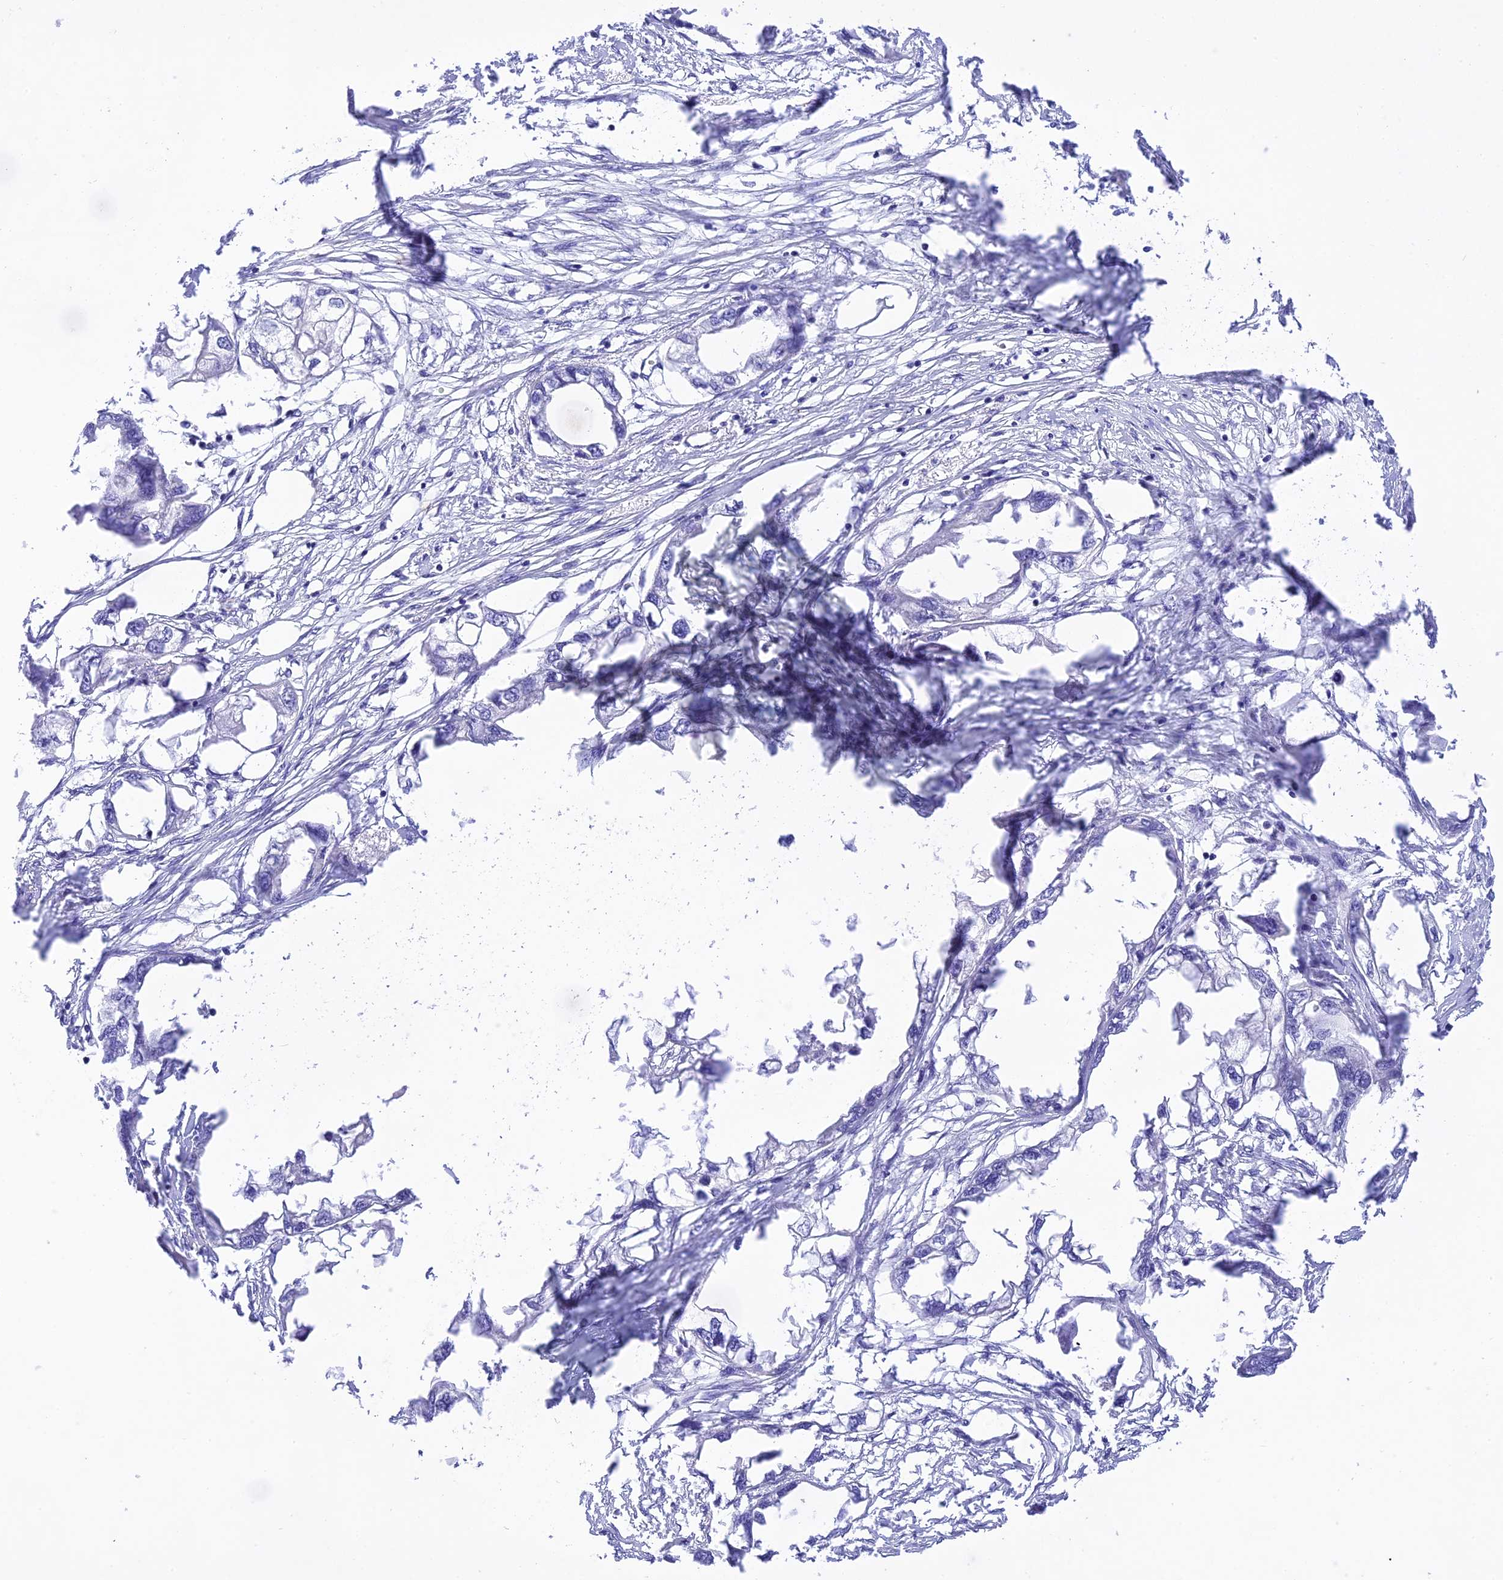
{"staining": {"intensity": "negative", "quantity": "none", "location": "none"}, "tissue": "endometrial cancer", "cell_type": "Tumor cells", "image_type": "cancer", "snomed": [{"axis": "morphology", "description": "Adenocarcinoma, NOS"}, {"axis": "morphology", "description": "Adenocarcinoma, metastatic, NOS"}, {"axis": "topography", "description": "Adipose tissue"}, {"axis": "topography", "description": "Endometrium"}], "caption": "An IHC image of endometrial cancer is shown. There is no staining in tumor cells of endometrial cancer.", "gene": "MS4A5", "patient": {"sex": "female", "age": 67}}